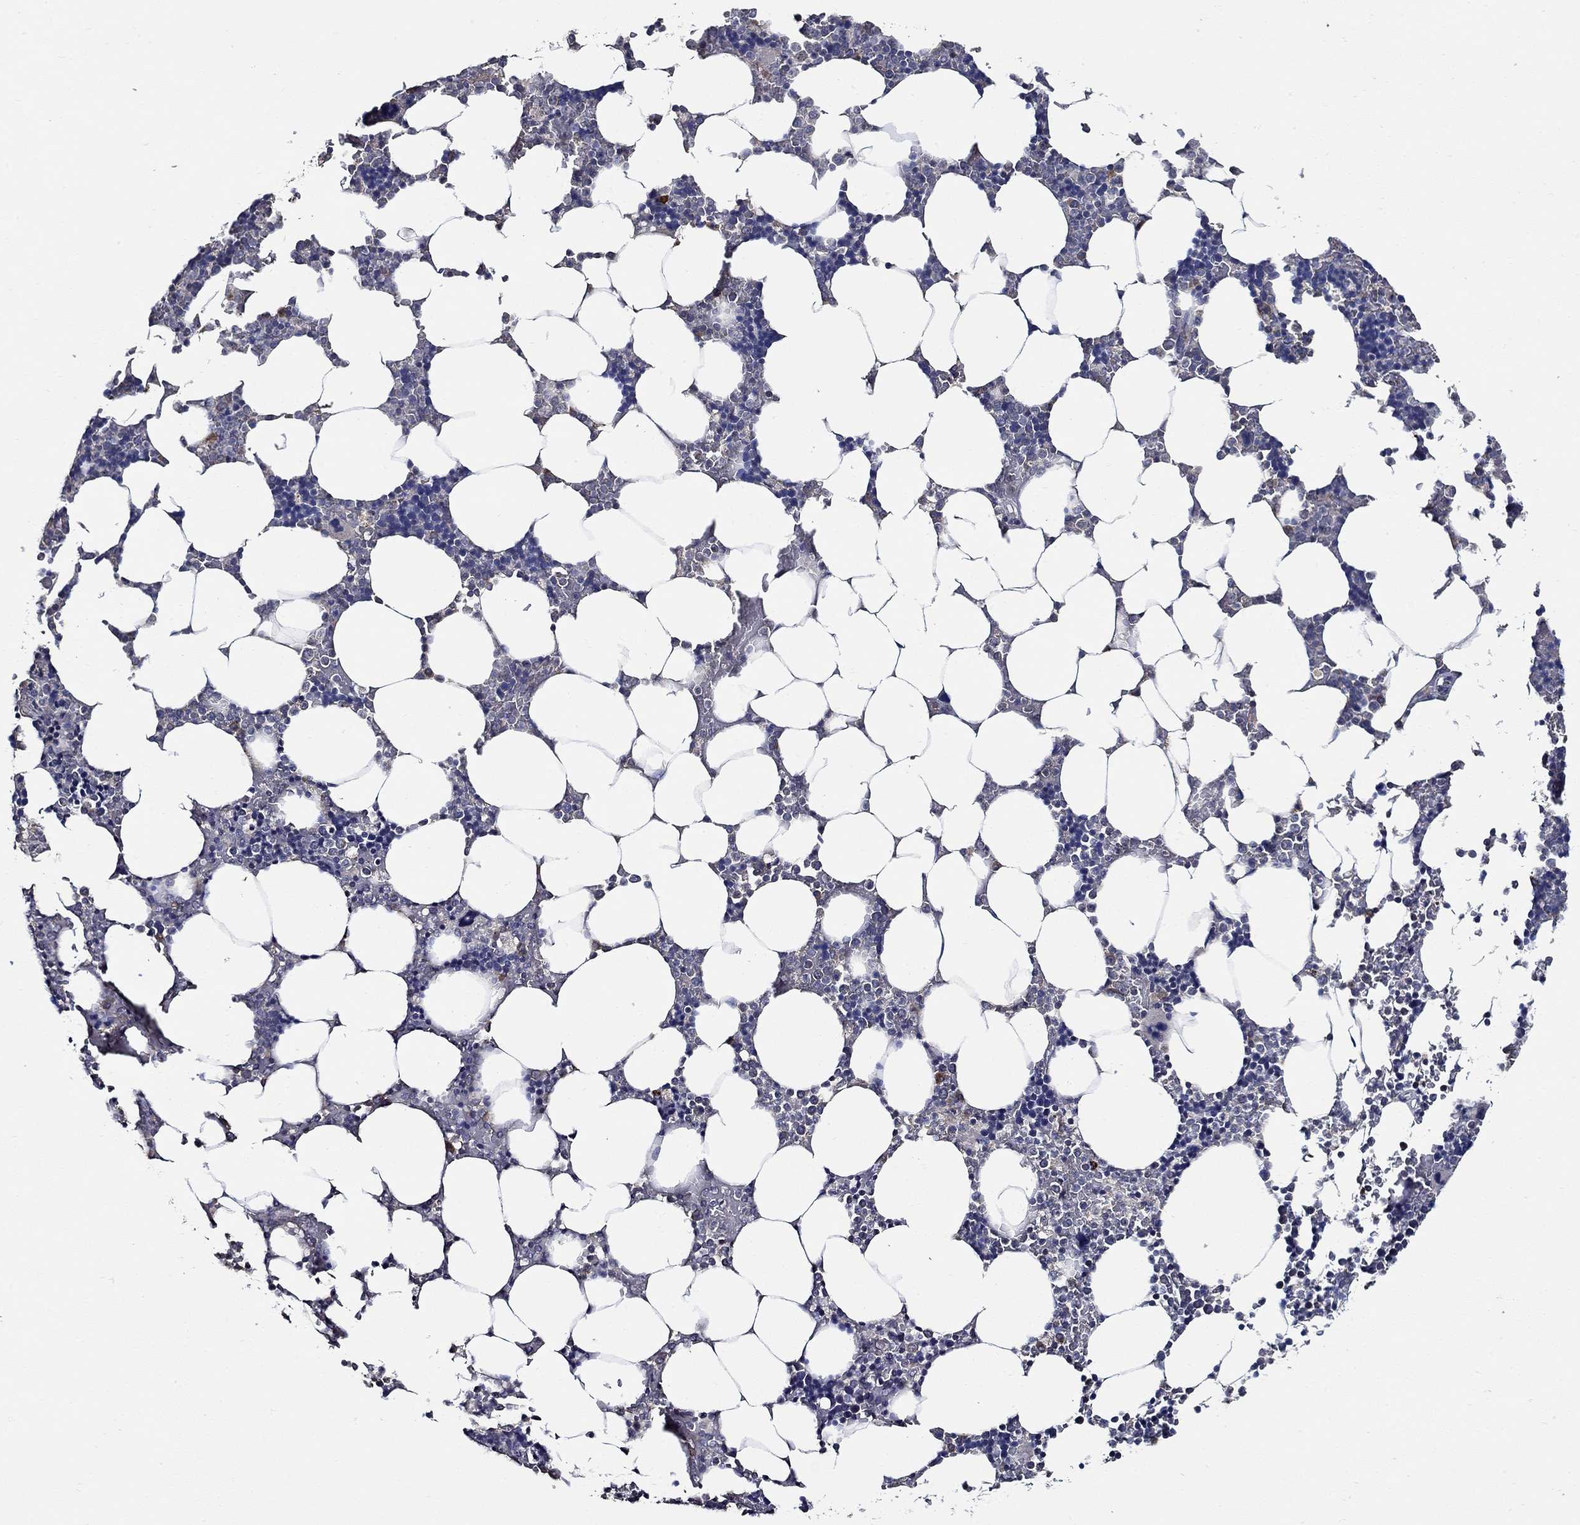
{"staining": {"intensity": "negative", "quantity": "none", "location": "none"}, "tissue": "bone marrow", "cell_type": "Hematopoietic cells", "image_type": "normal", "snomed": [{"axis": "morphology", "description": "Normal tissue, NOS"}, {"axis": "topography", "description": "Bone marrow"}], "caption": "A photomicrograph of human bone marrow is negative for staining in hematopoietic cells. (Brightfield microscopy of DAB immunohistochemistry at high magnification).", "gene": "WDR53", "patient": {"sex": "male", "age": 51}}